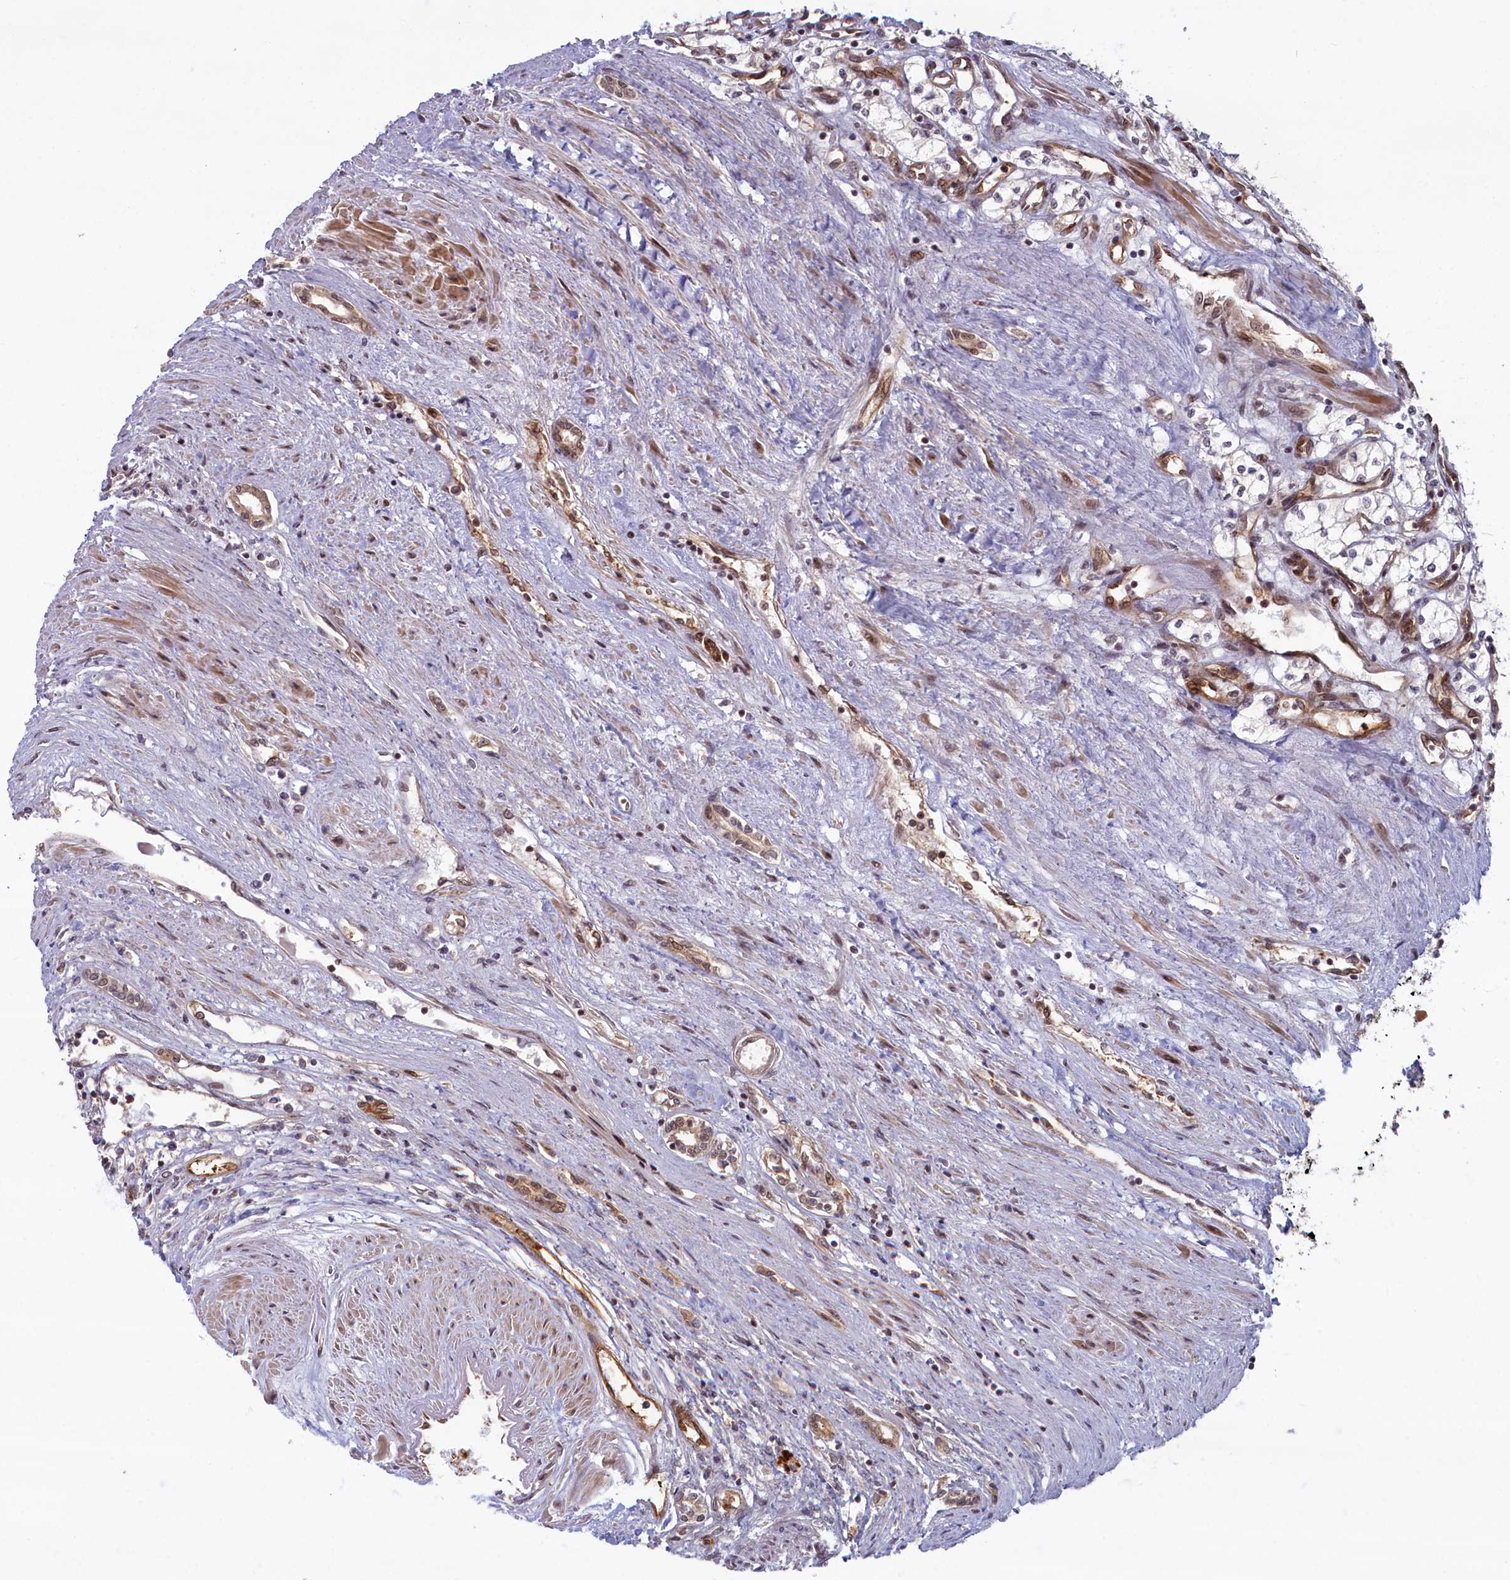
{"staining": {"intensity": "weak", "quantity": "<25%", "location": "cytoplasmic/membranous,nuclear"}, "tissue": "renal cancer", "cell_type": "Tumor cells", "image_type": "cancer", "snomed": [{"axis": "morphology", "description": "Adenocarcinoma, NOS"}, {"axis": "topography", "description": "Kidney"}], "caption": "DAB (3,3'-diaminobenzidine) immunohistochemical staining of renal cancer (adenocarcinoma) exhibits no significant positivity in tumor cells.", "gene": "SNRK", "patient": {"sex": "male", "age": 59}}